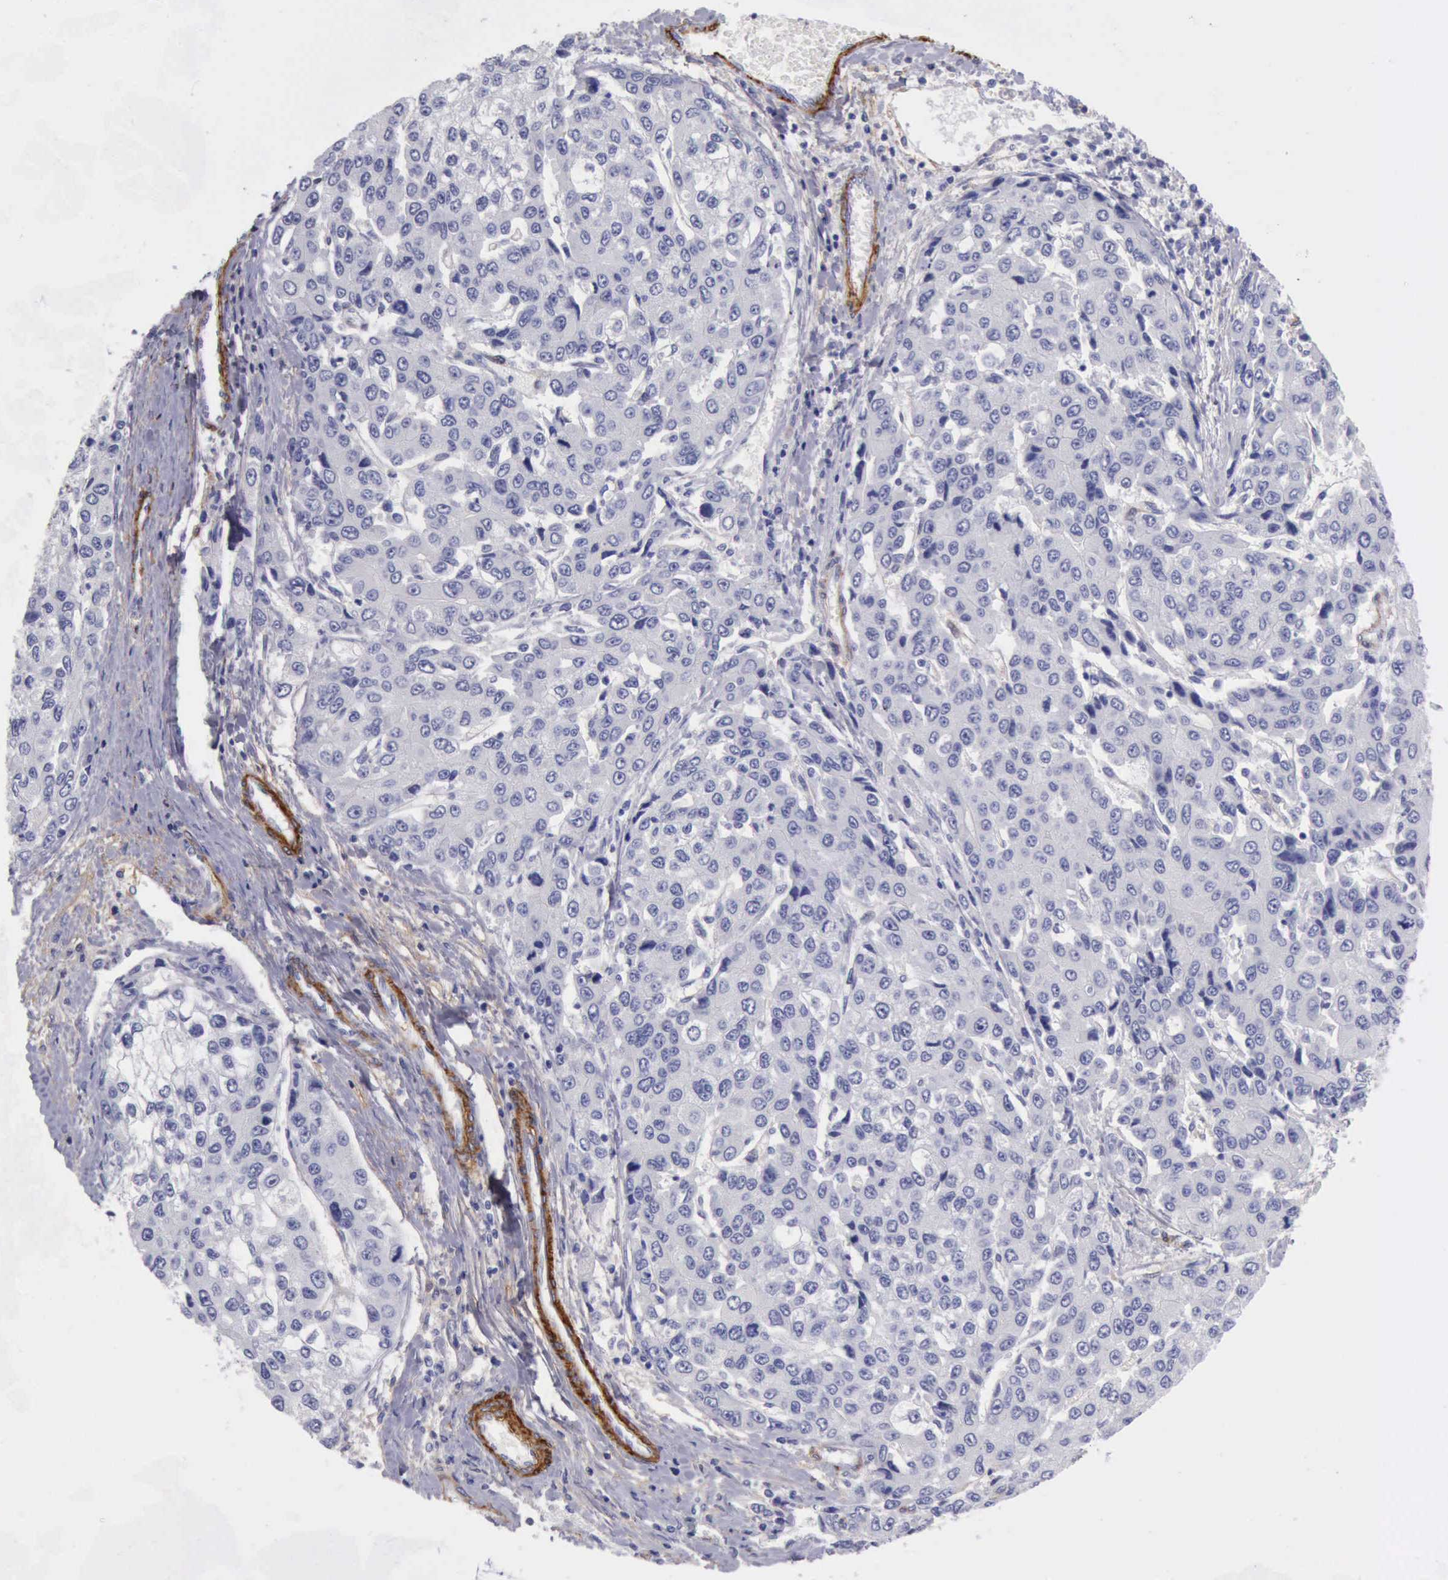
{"staining": {"intensity": "negative", "quantity": "none", "location": "none"}, "tissue": "liver cancer", "cell_type": "Tumor cells", "image_type": "cancer", "snomed": [{"axis": "morphology", "description": "Carcinoma, Hepatocellular, NOS"}, {"axis": "topography", "description": "Liver"}], "caption": "The histopathology image shows no significant staining in tumor cells of liver cancer.", "gene": "AOC3", "patient": {"sex": "female", "age": 66}}